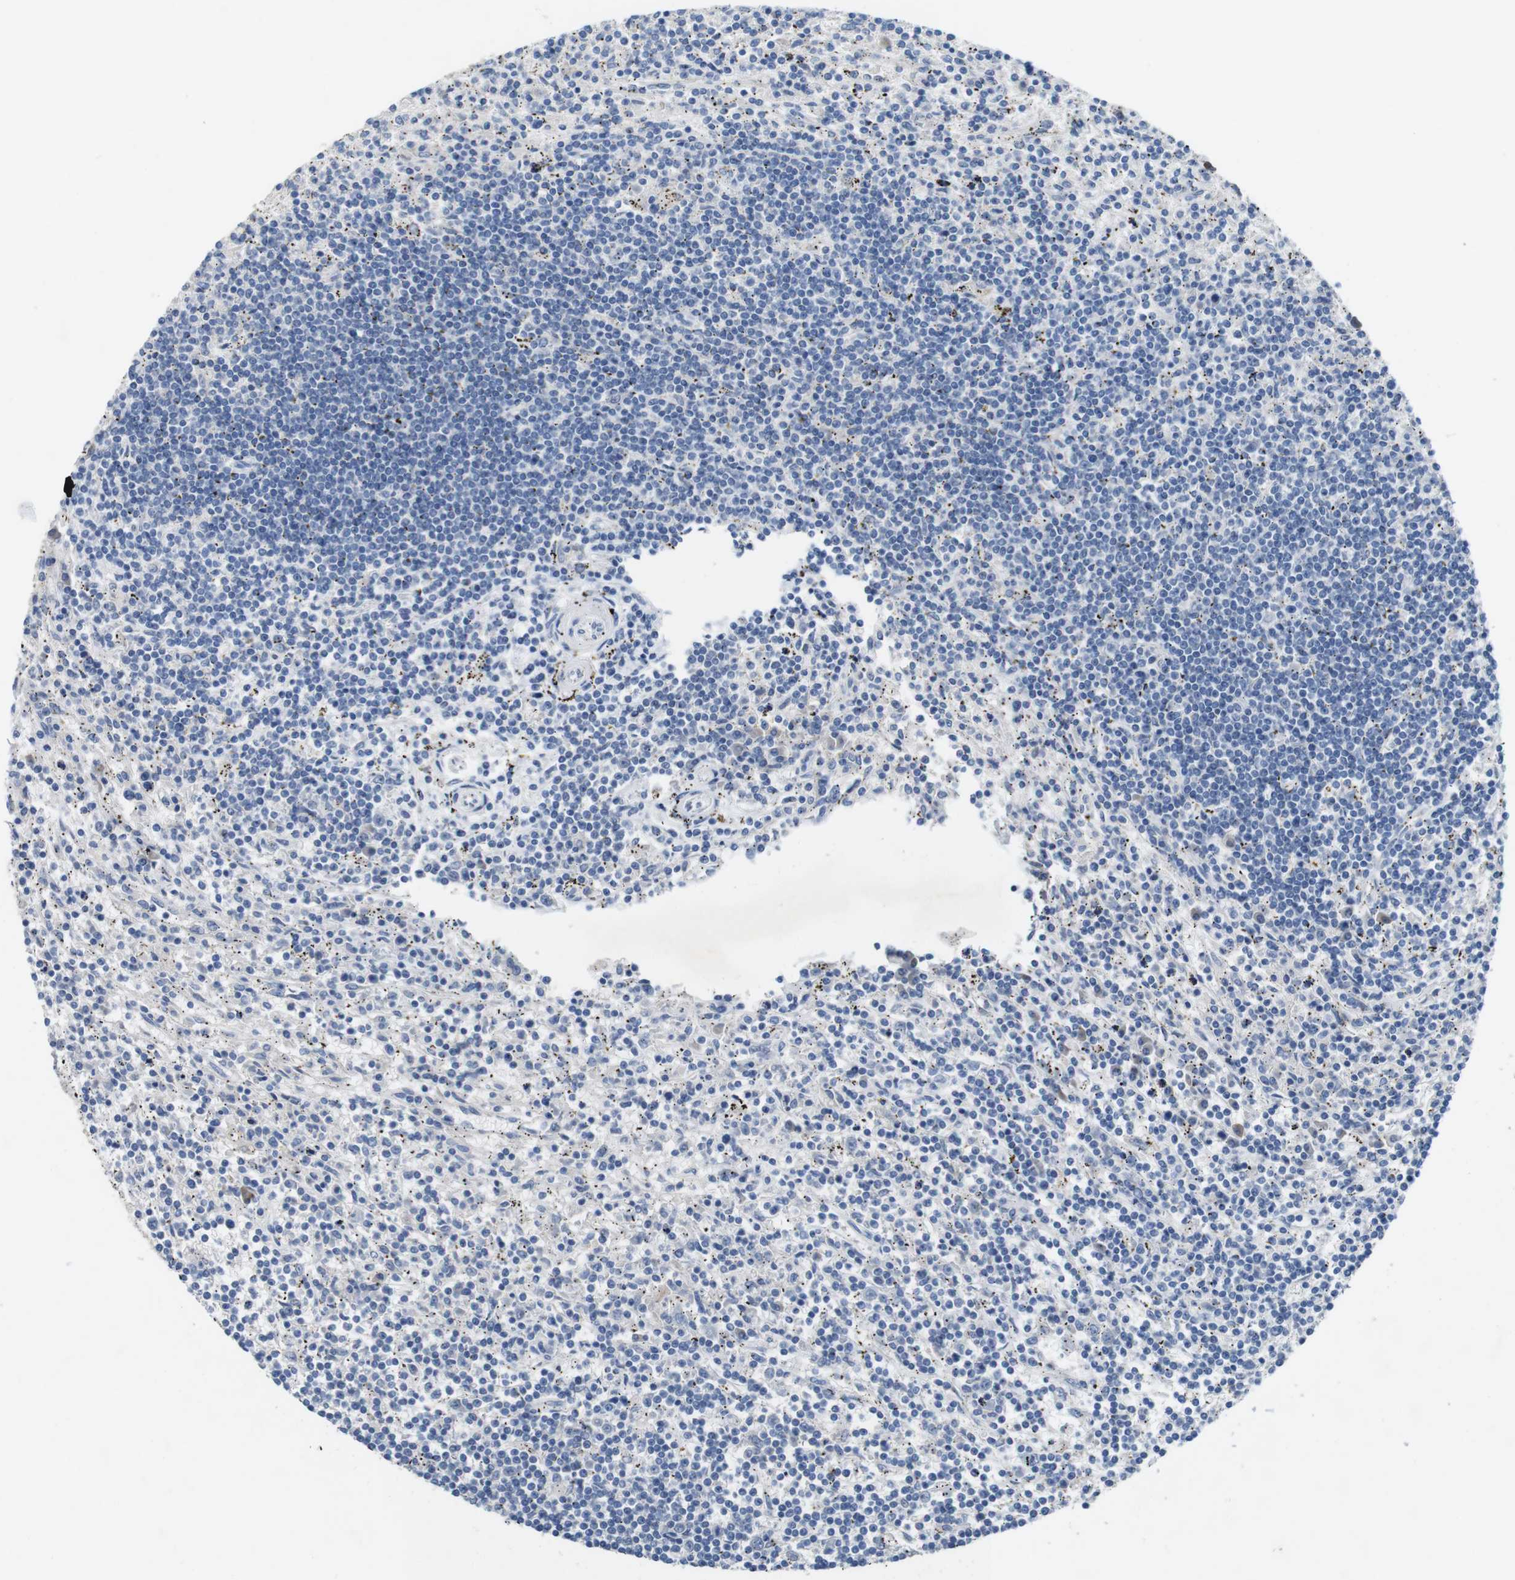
{"staining": {"intensity": "negative", "quantity": "none", "location": "none"}, "tissue": "lymphoma", "cell_type": "Tumor cells", "image_type": "cancer", "snomed": [{"axis": "morphology", "description": "Malignant lymphoma, non-Hodgkin's type, Low grade"}, {"axis": "topography", "description": "Spleen"}], "caption": "Immunohistochemistry (IHC) of human low-grade malignant lymphoma, non-Hodgkin's type demonstrates no staining in tumor cells. (Stains: DAB (3,3'-diaminobenzidine) immunohistochemistry (IHC) with hematoxylin counter stain, Microscopy: brightfield microscopy at high magnification).", "gene": "SLC2A8", "patient": {"sex": "male", "age": 76}}